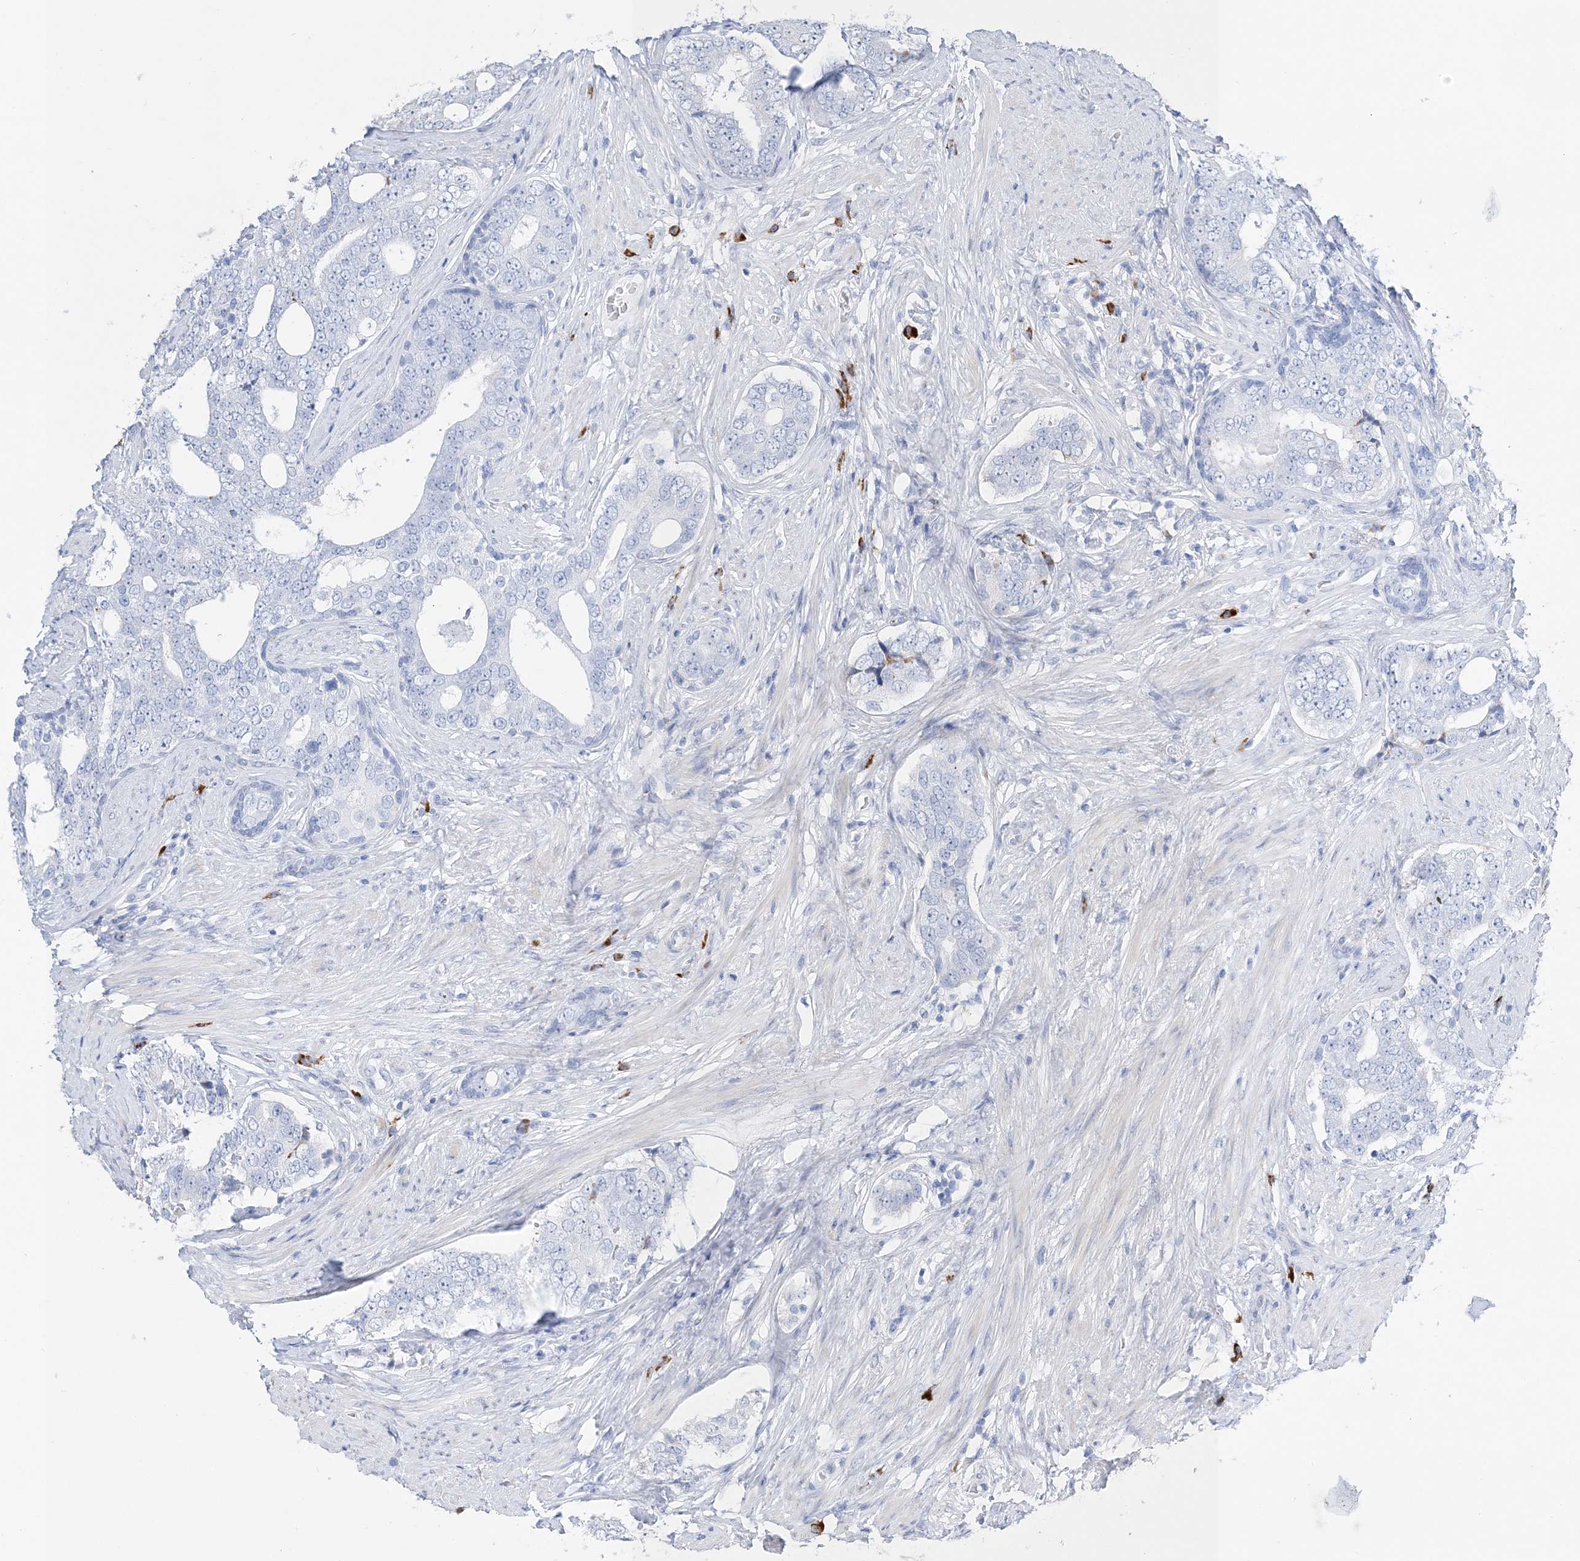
{"staining": {"intensity": "negative", "quantity": "none", "location": "none"}, "tissue": "prostate cancer", "cell_type": "Tumor cells", "image_type": "cancer", "snomed": [{"axis": "morphology", "description": "Adenocarcinoma, High grade"}, {"axis": "topography", "description": "Prostate"}], "caption": "Tumor cells are negative for protein expression in human high-grade adenocarcinoma (prostate).", "gene": "TSPYL6", "patient": {"sex": "male", "age": 56}}